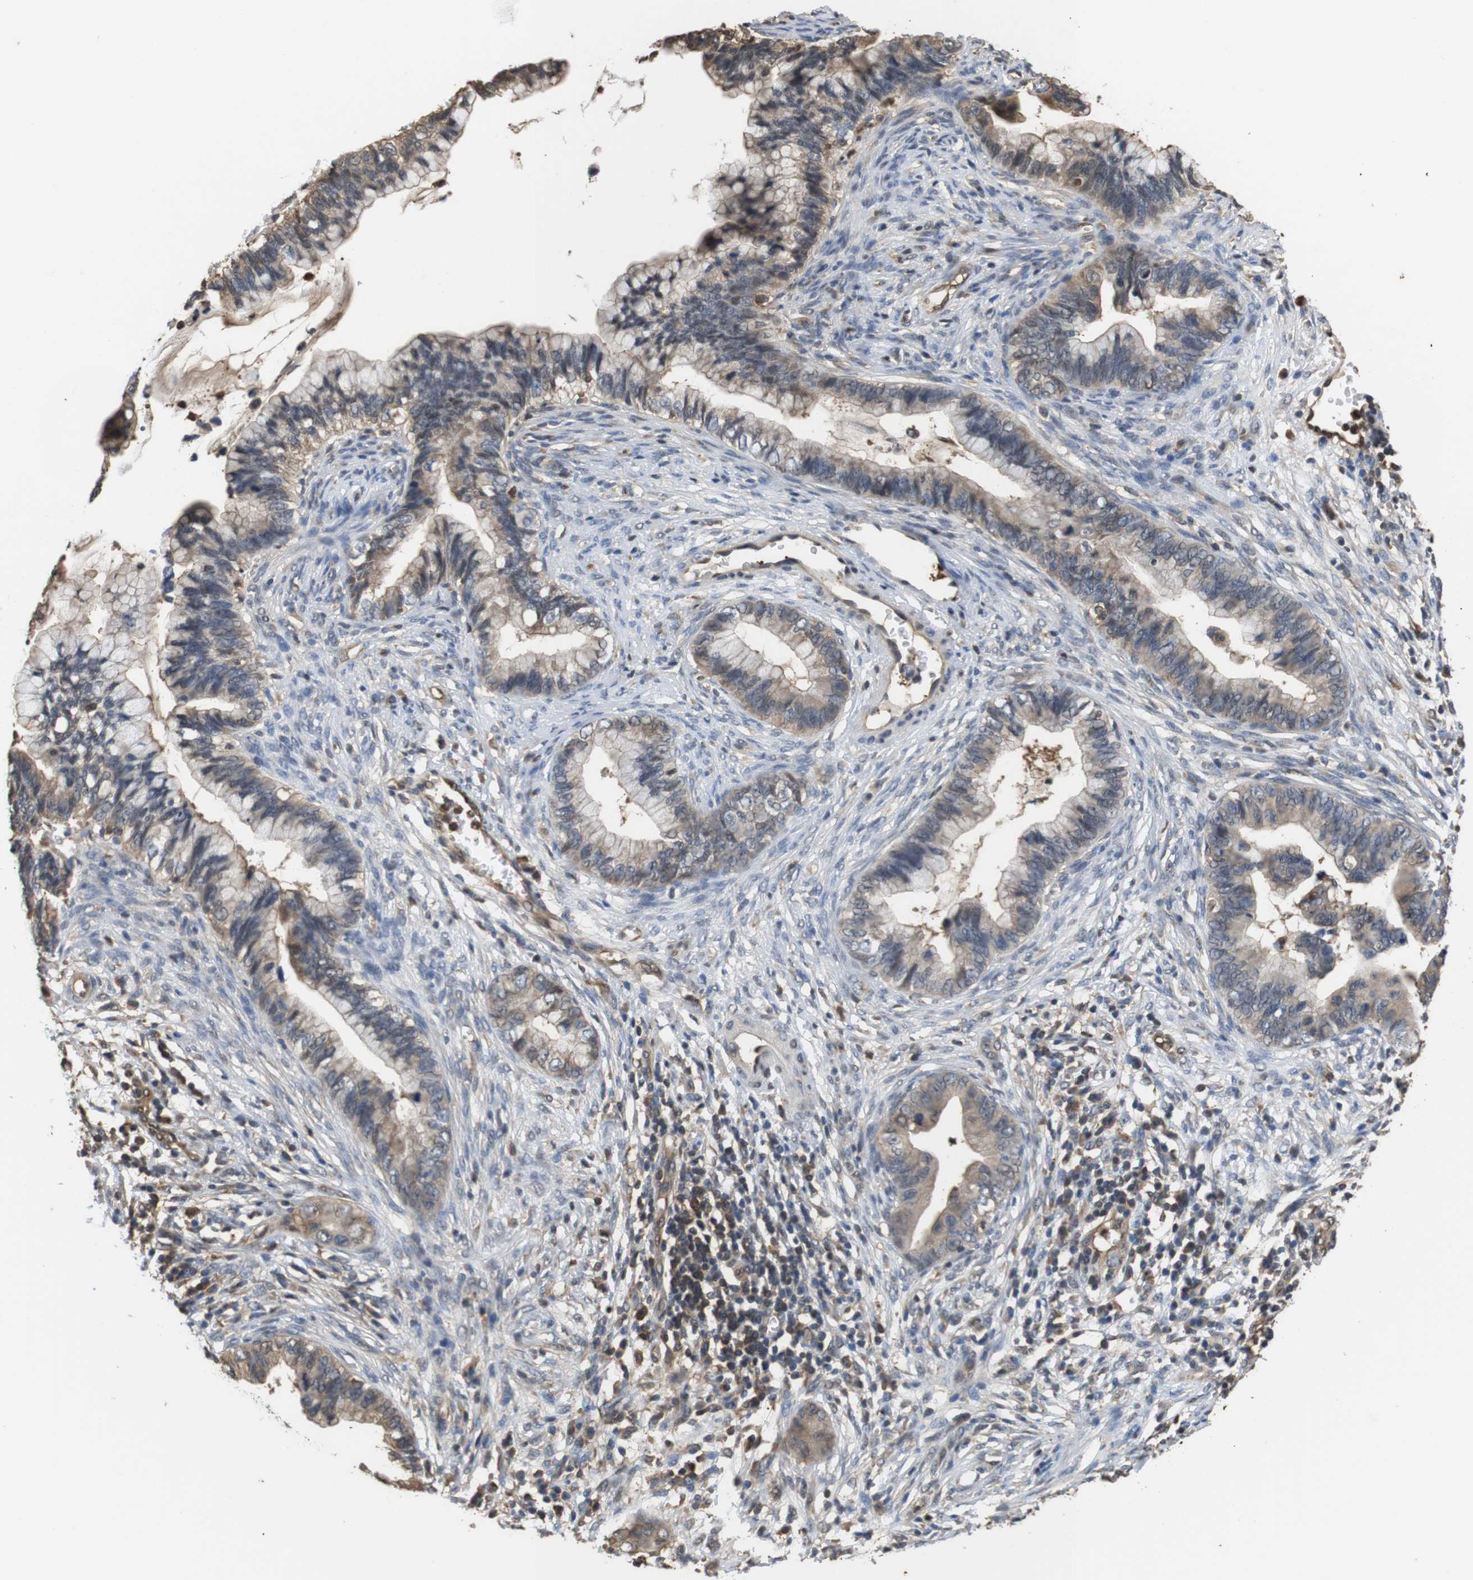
{"staining": {"intensity": "weak", "quantity": ">75%", "location": "cytoplasmic/membranous"}, "tissue": "cervical cancer", "cell_type": "Tumor cells", "image_type": "cancer", "snomed": [{"axis": "morphology", "description": "Adenocarcinoma, NOS"}, {"axis": "topography", "description": "Cervix"}], "caption": "Immunohistochemical staining of cervical cancer (adenocarcinoma) demonstrates weak cytoplasmic/membranous protein positivity in approximately >75% of tumor cells. (Stains: DAB (3,3'-diaminobenzidine) in brown, nuclei in blue, Microscopy: brightfield microscopy at high magnification).", "gene": "LDHA", "patient": {"sex": "female", "age": 44}}